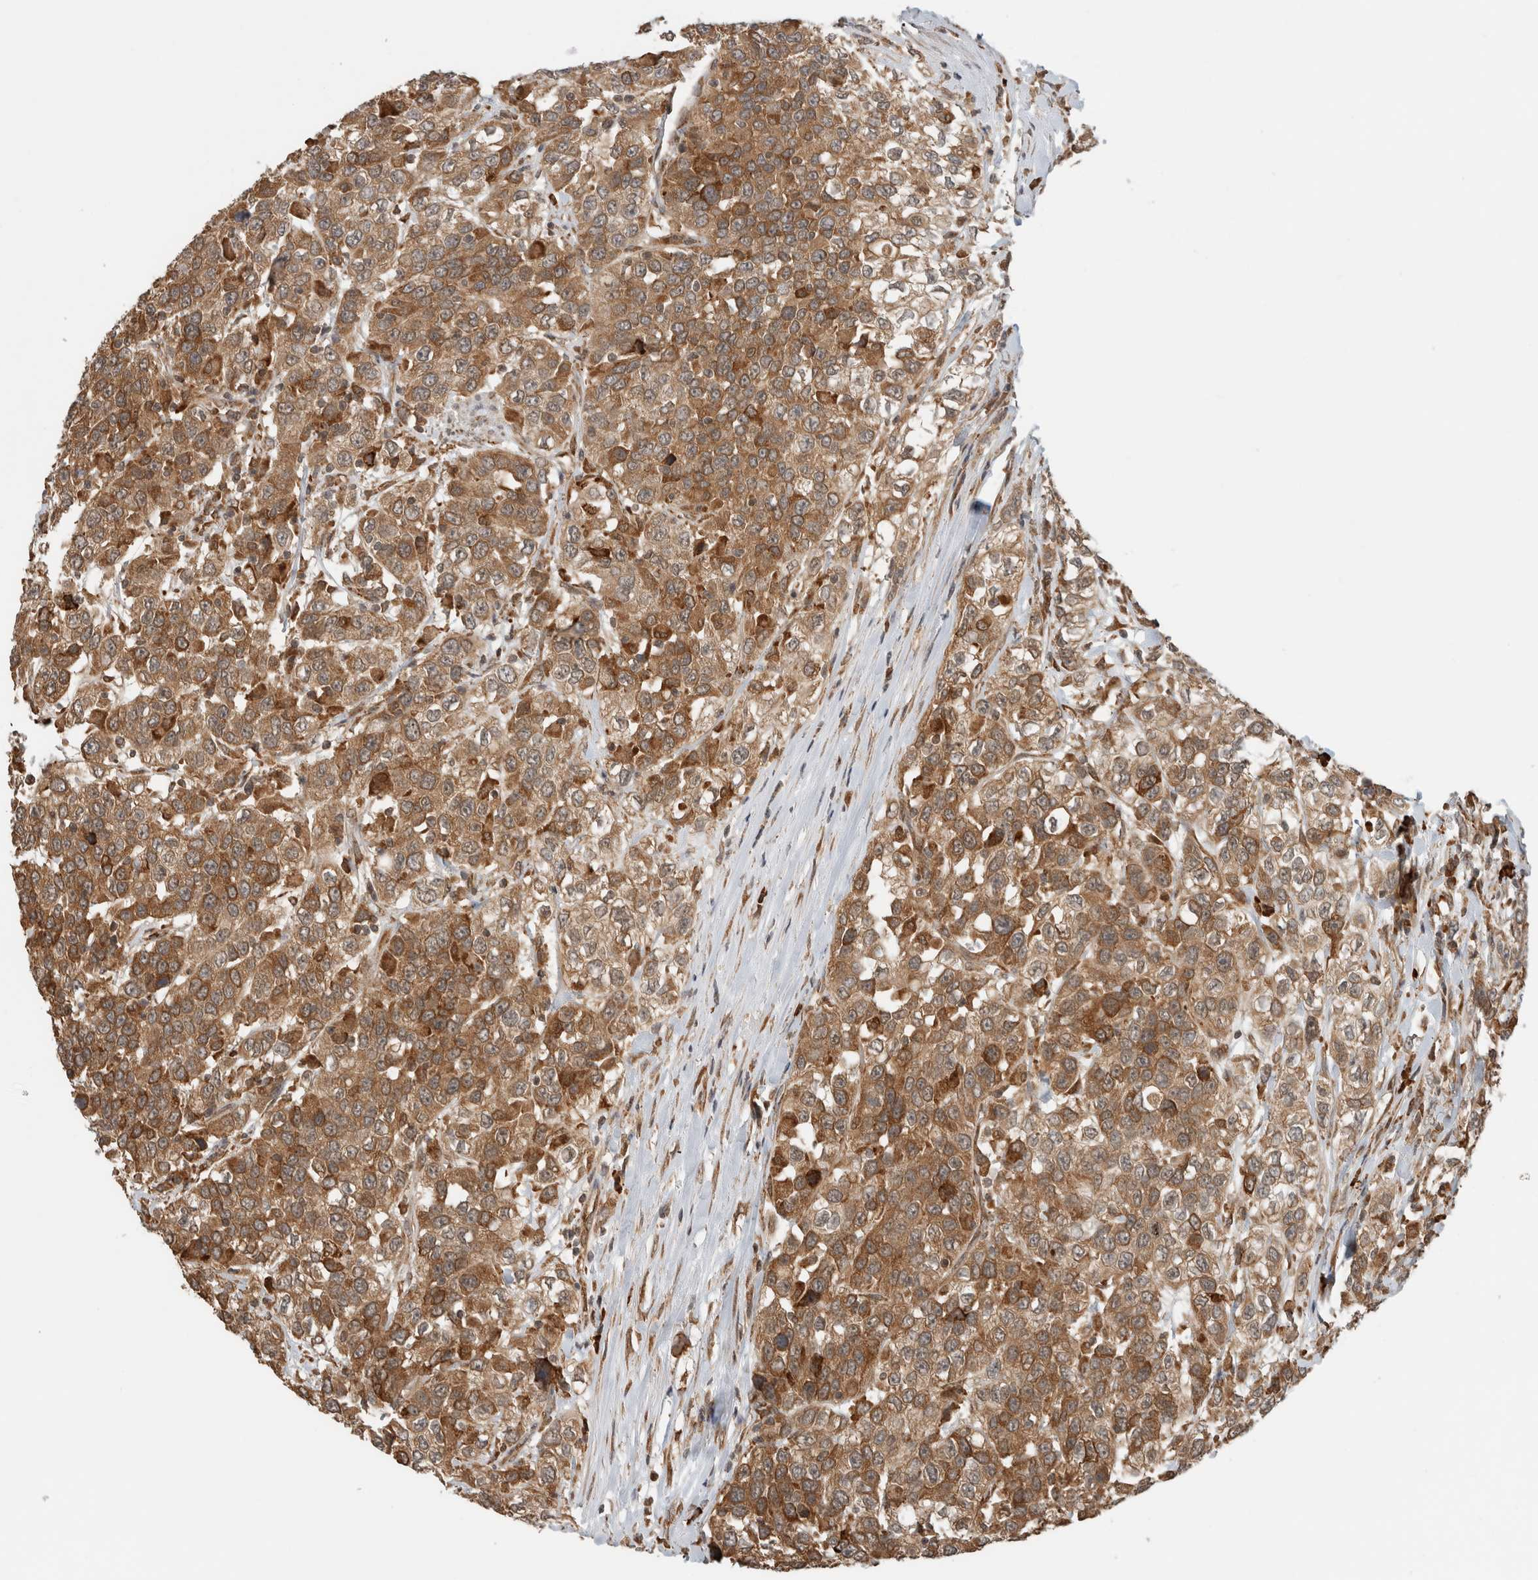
{"staining": {"intensity": "moderate", "quantity": ">75%", "location": "cytoplasmic/membranous"}, "tissue": "urothelial cancer", "cell_type": "Tumor cells", "image_type": "cancer", "snomed": [{"axis": "morphology", "description": "Urothelial carcinoma, High grade"}, {"axis": "topography", "description": "Urinary bladder"}], "caption": "Protein expression analysis of human urothelial cancer reveals moderate cytoplasmic/membranous staining in about >75% of tumor cells.", "gene": "MS4A7", "patient": {"sex": "female", "age": 80}}